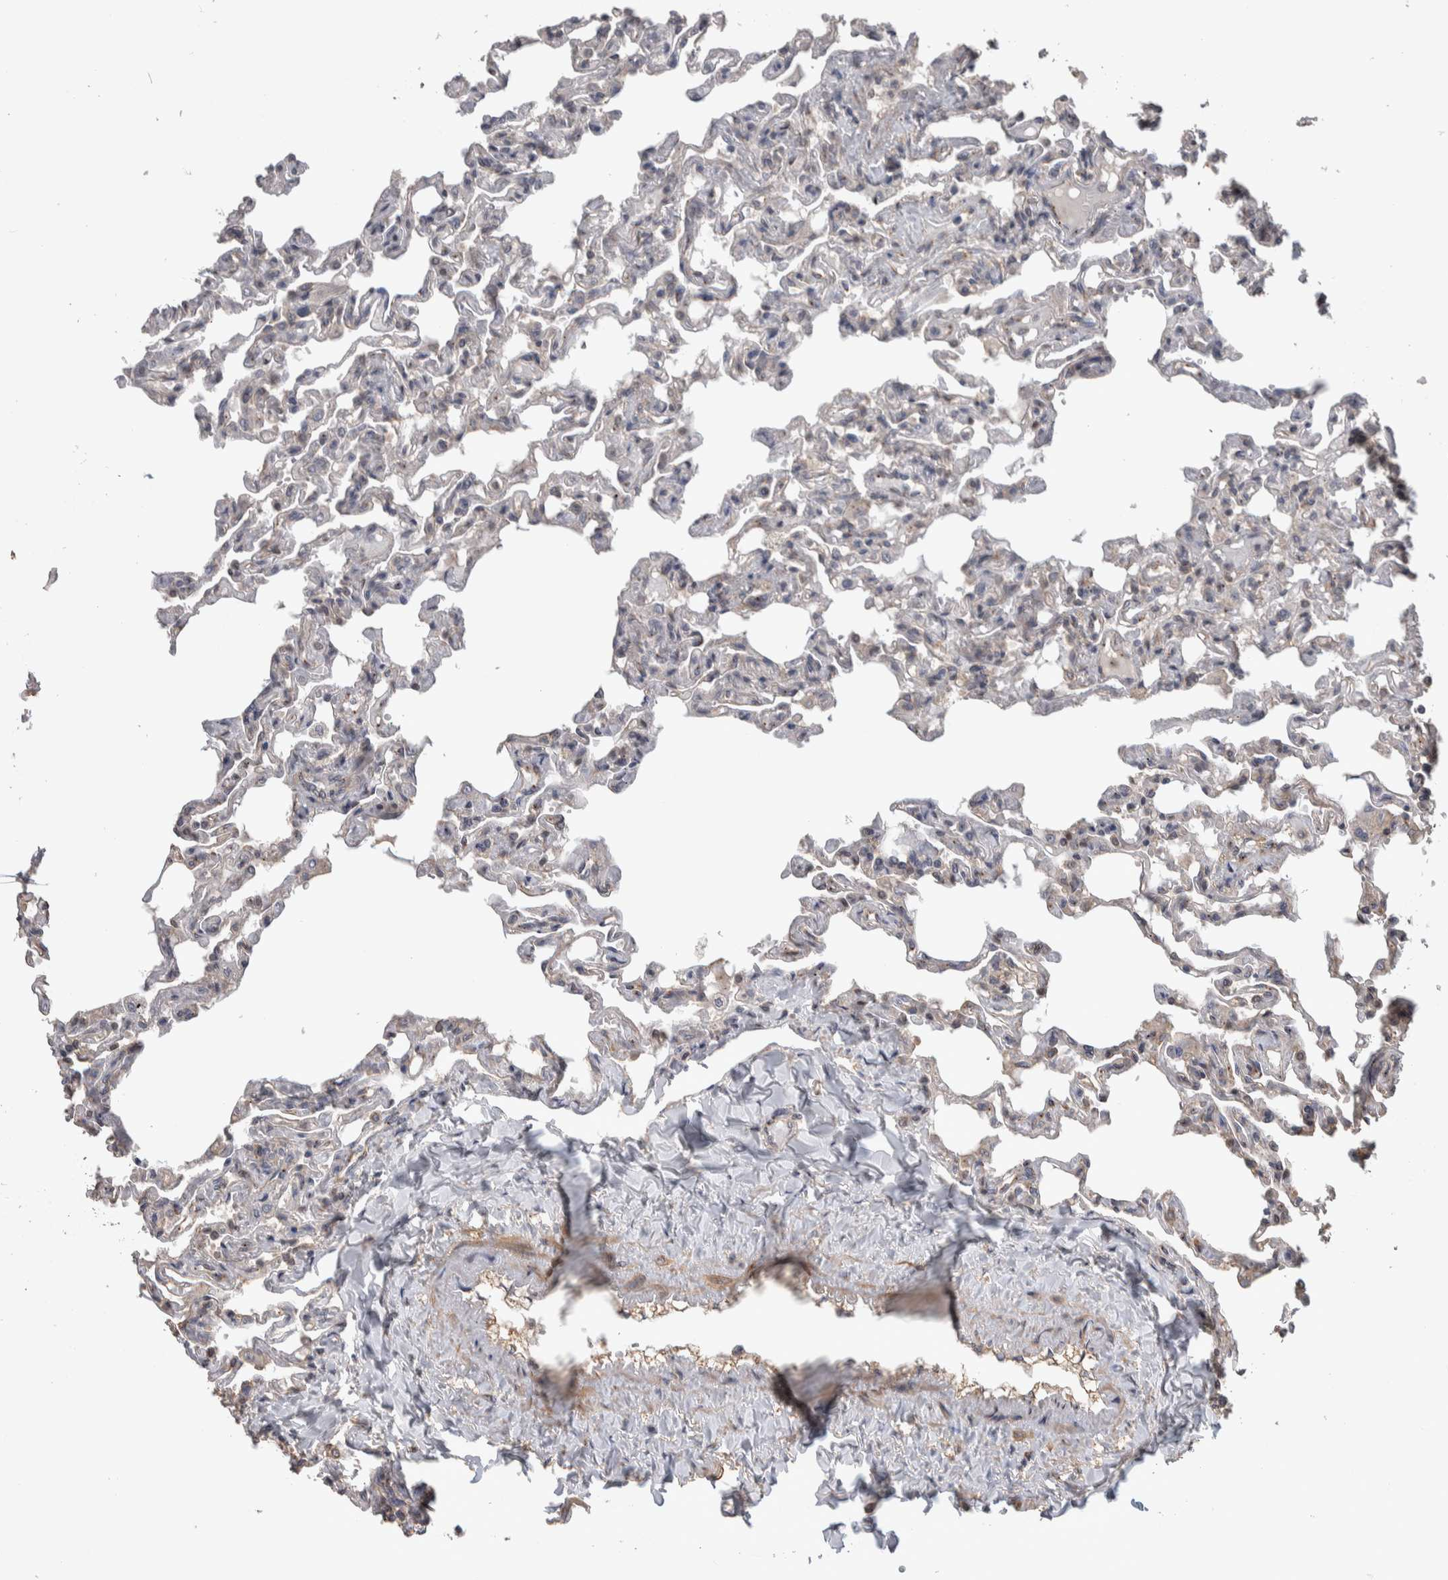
{"staining": {"intensity": "moderate", "quantity": "<25%", "location": "cytoplasmic/membranous"}, "tissue": "lung", "cell_type": "Alveolar cells", "image_type": "normal", "snomed": [{"axis": "morphology", "description": "Normal tissue, NOS"}, {"axis": "topography", "description": "Lung"}], "caption": "A high-resolution histopathology image shows immunohistochemistry staining of normal lung, which reveals moderate cytoplasmic/membranous positivity in about <25% of alveolar cells.", "gene": "IFRD1", "patient": {"sex": "male", "age": 21}}